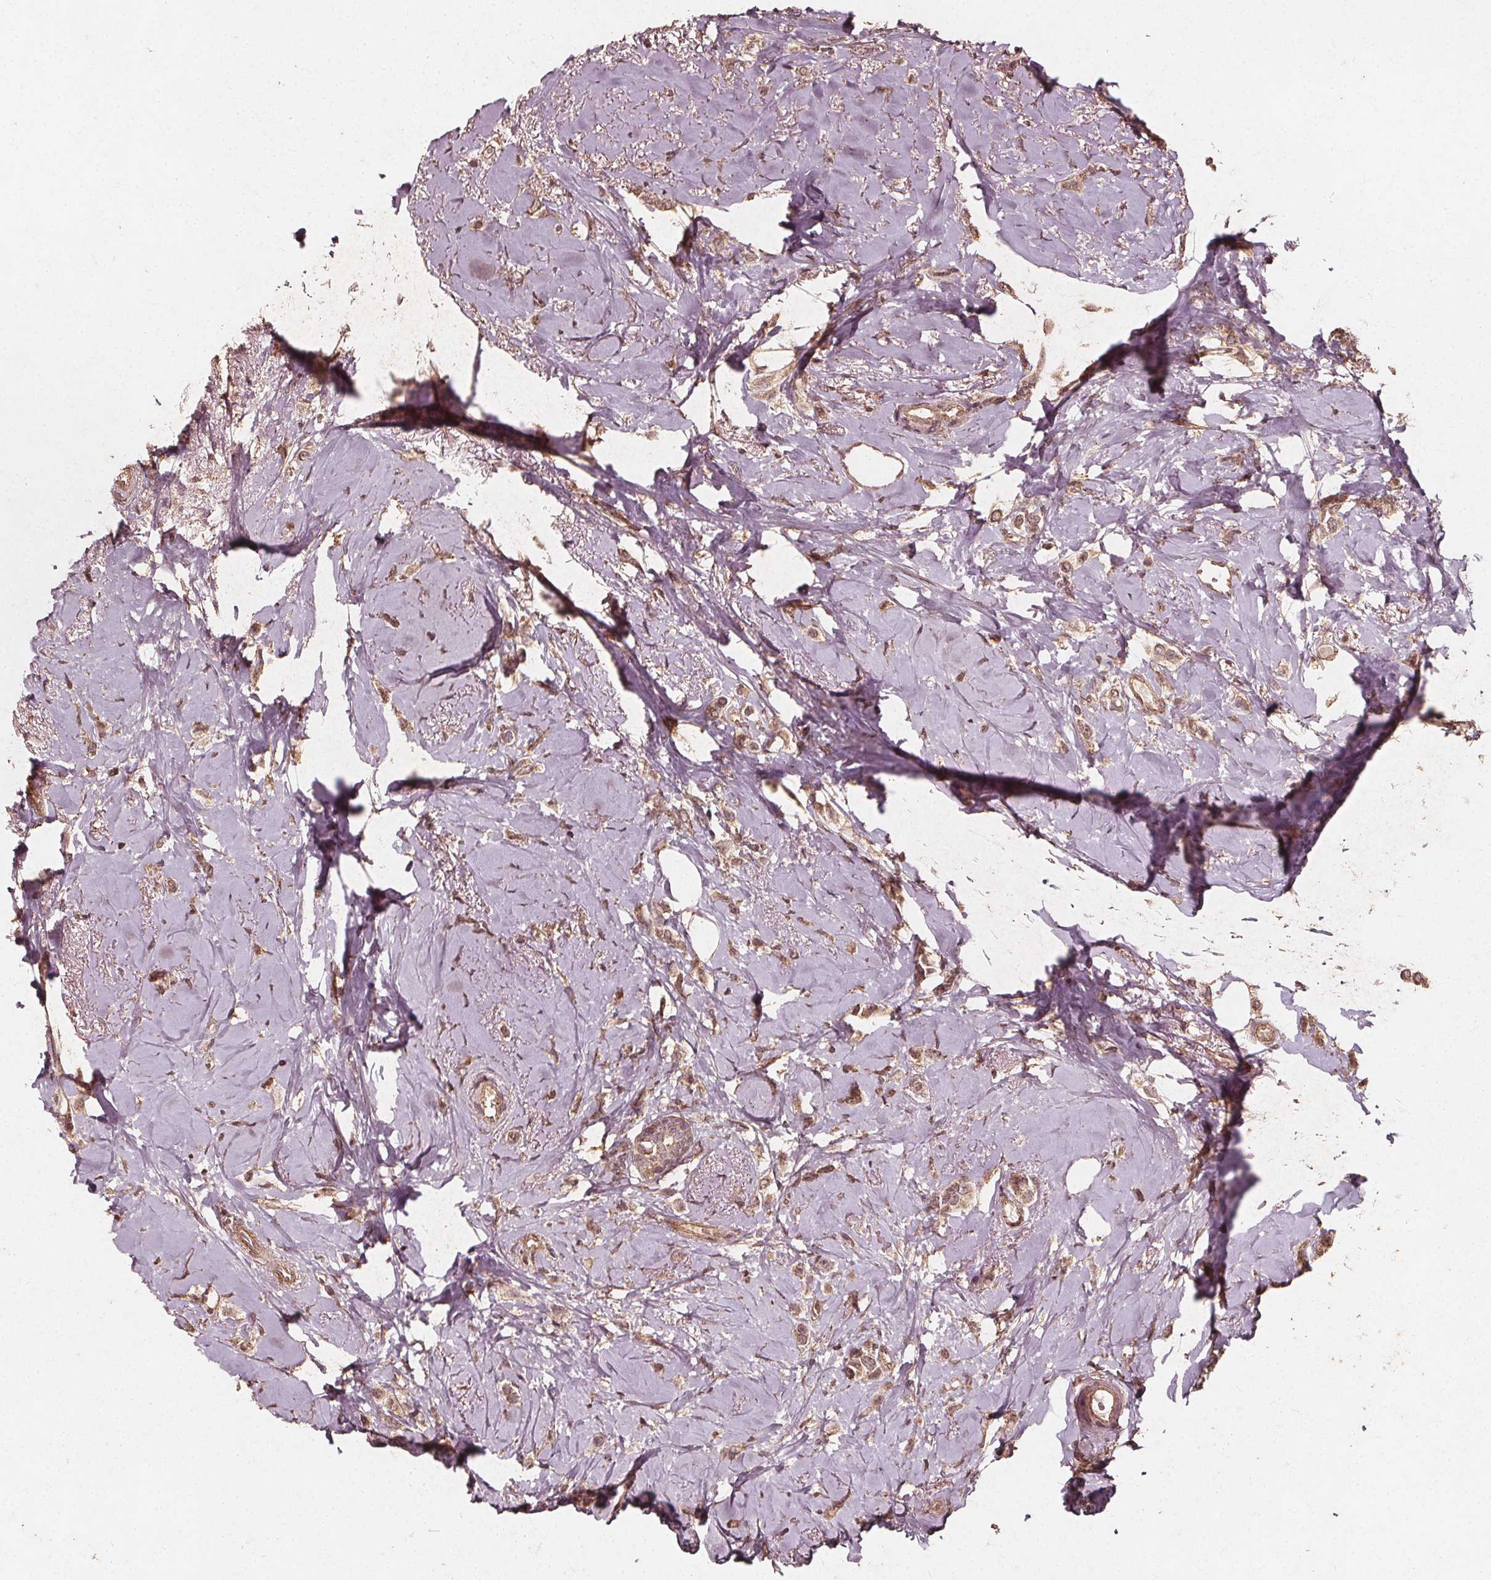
{"staining": {"intensity": "moderate", "quantity": ">75%", "location": "cytoplasmic/membranous,nuclear"}, "tissue": "breast cancer", "cell_type": "Tumor cells", "image_type": "cancer", "snomed": [{"axis": "morphology", "description": "Lobular carcinoma"}, {"axis": "topography", "description": "Breast"}], "caption": "This micrograph displays IHC staining of lobular carcinoma (breast), with medium moderate cytoplasmic/membranous and nuclear positivity in approximately >75% of tumor cells.", "gene": "ABCA1", "patient": {"sex": "female", "age": 66}}